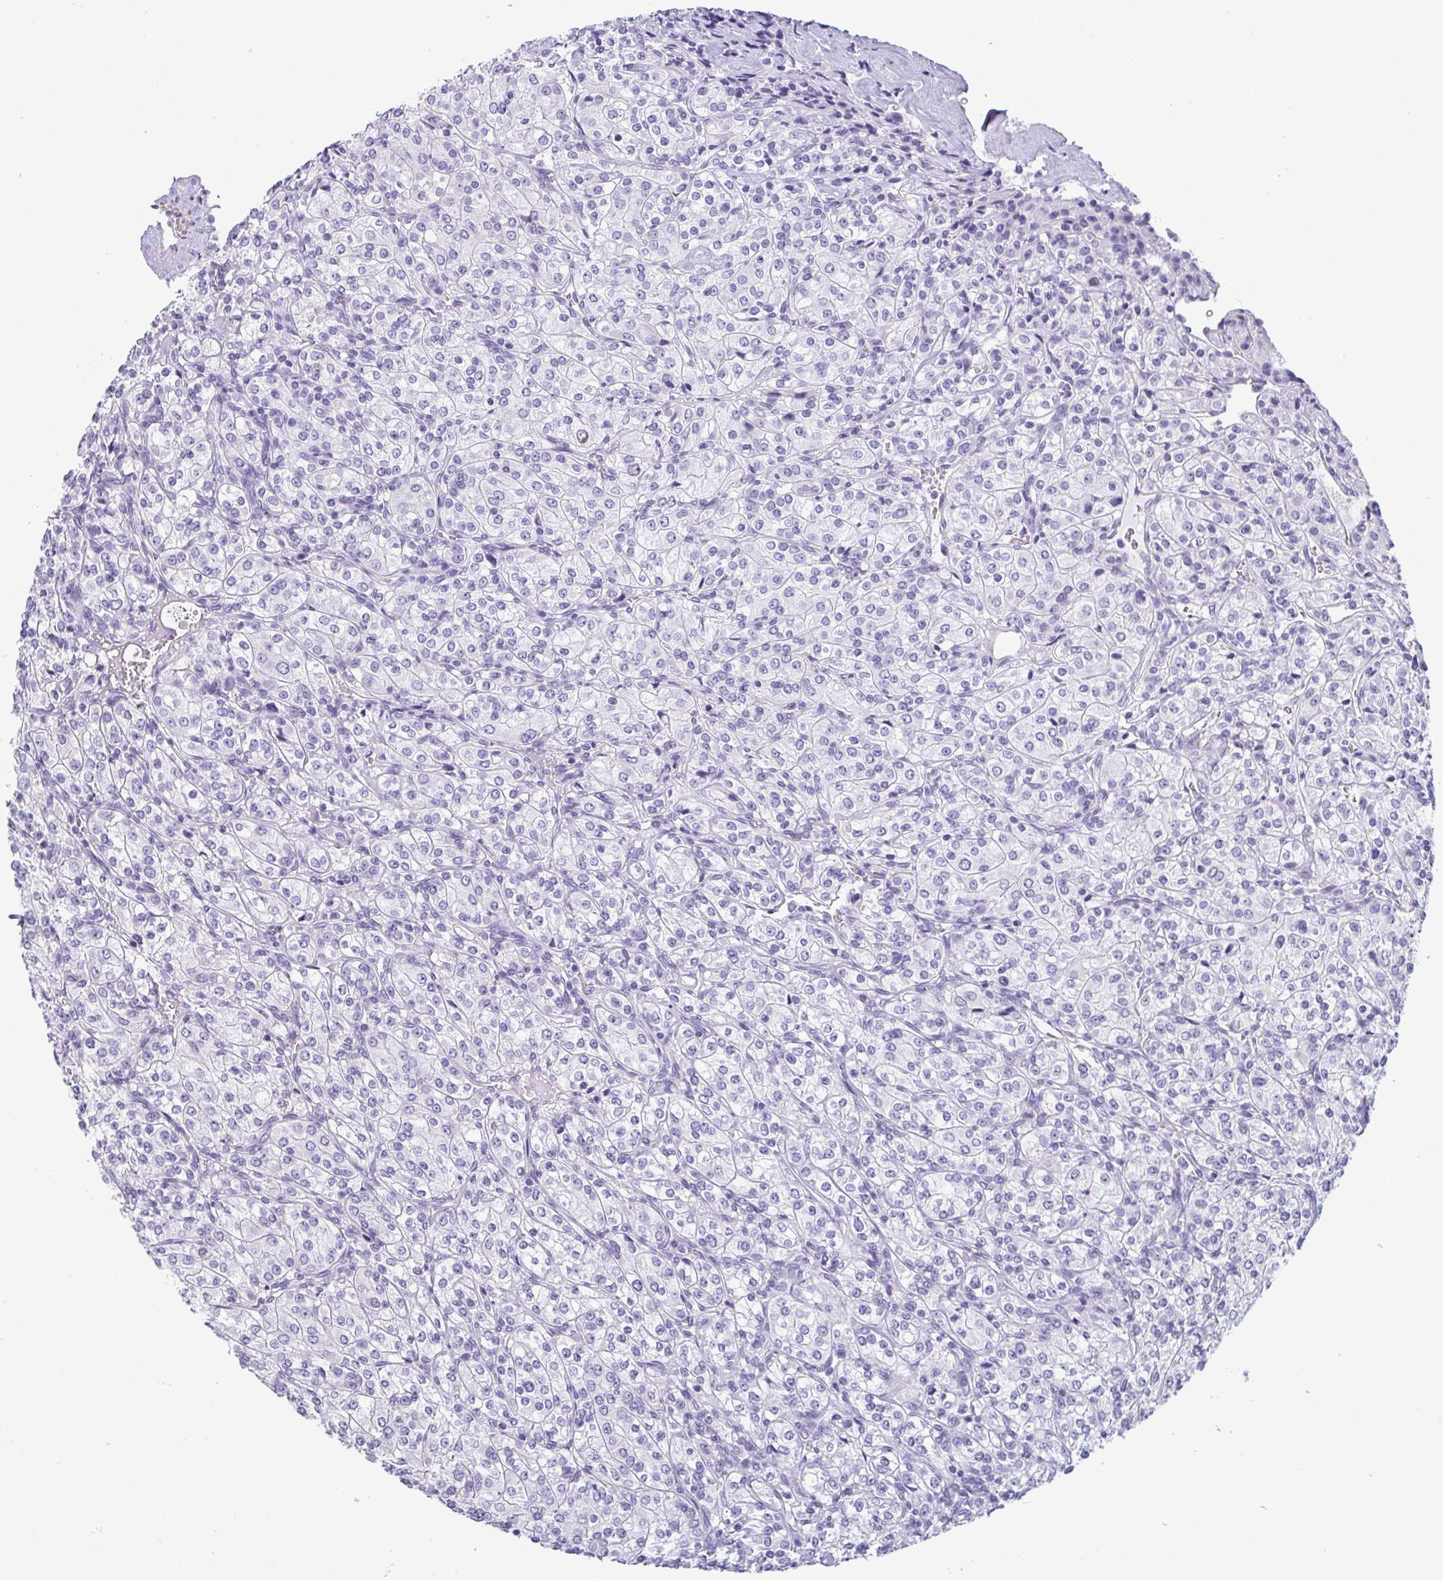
{"staining": {"intensity": "negative", "quantity": "none", "location": "none"}, "tissue": "renal cancer", "cell_type": "Tumor cells", "image_type": "cancer", "snomed": [{"axis": "morphology", "description": "Adenocarcinoma, NOS"}, {"axis": "topography", "description": "Kidney"}], "caption": "Image shows no significant protein staining in tumor cells of renal adenocarcinoma.", "gene": "SUZ12", "patient": {"sex": "male", "age": 77}}